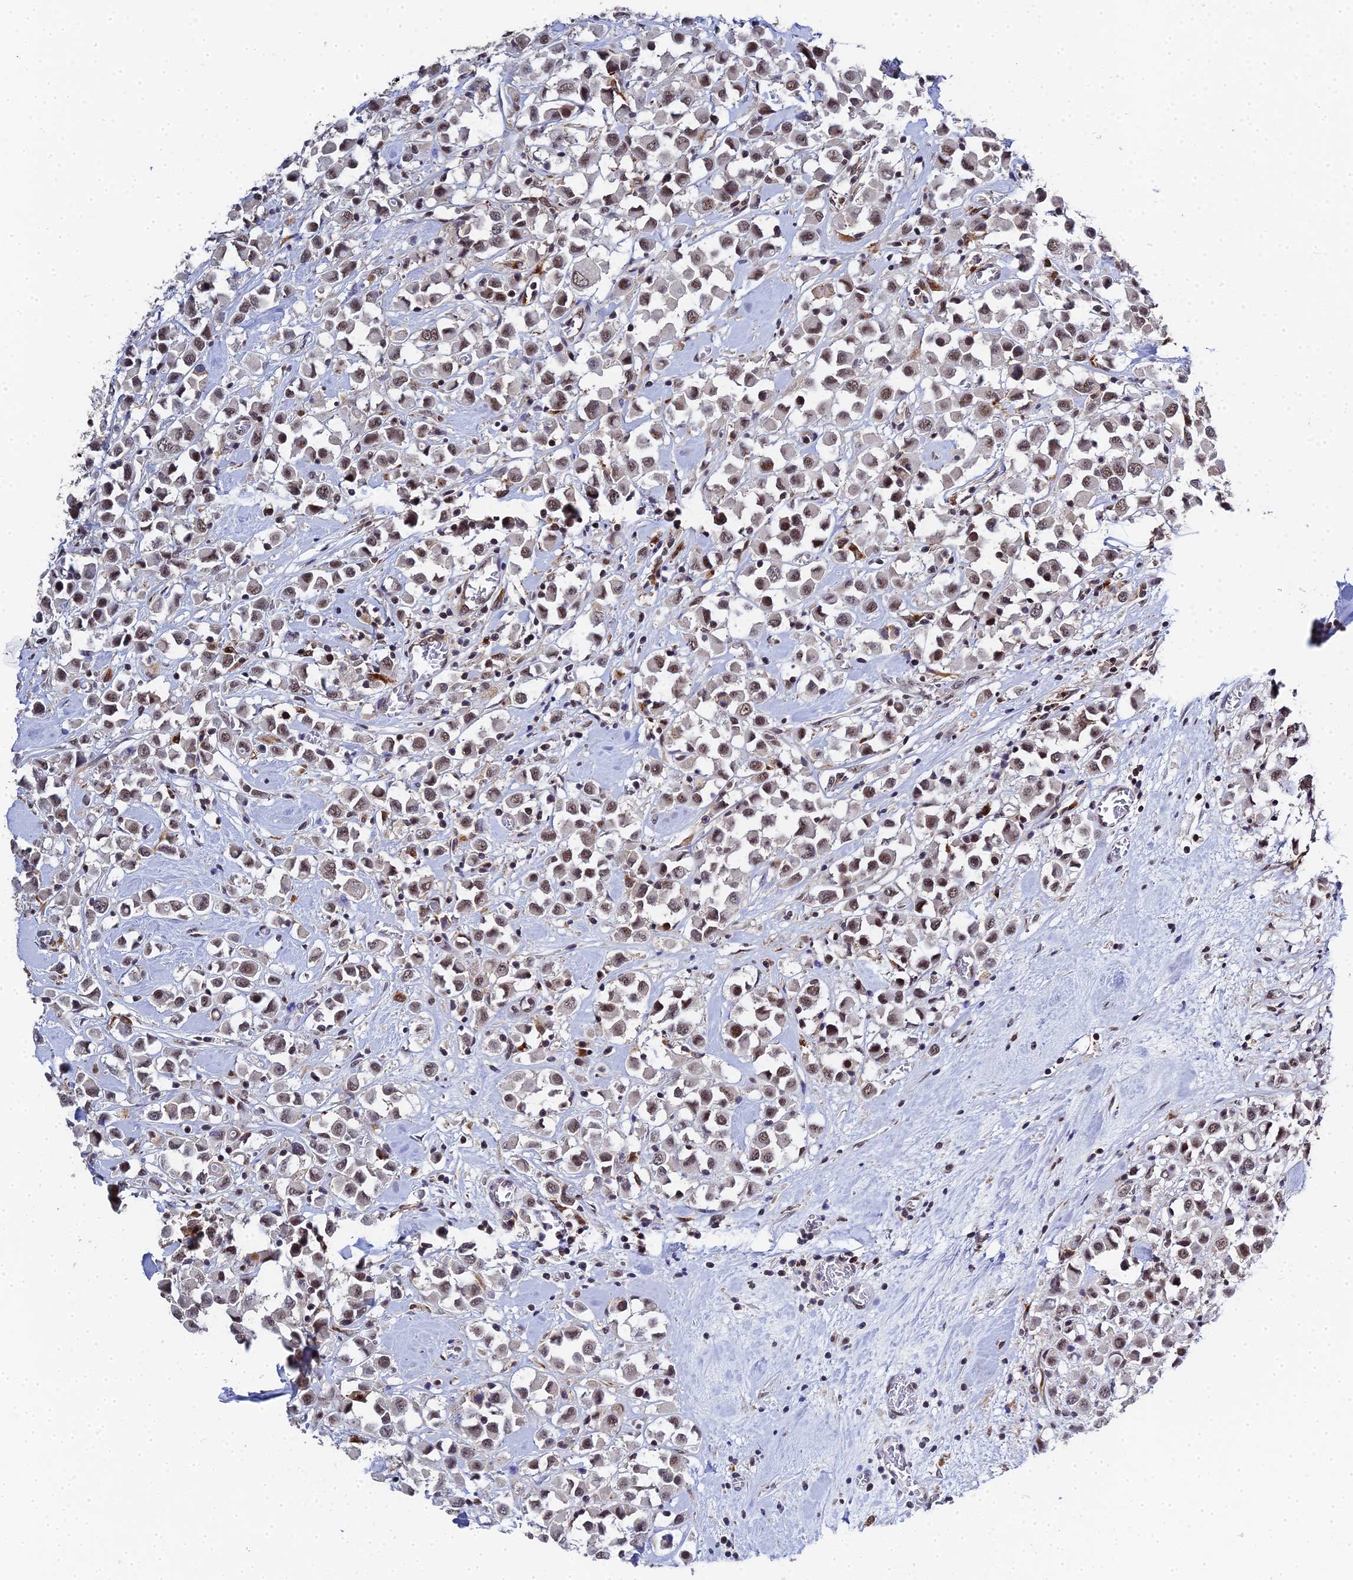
{"staining": {"intensity": "moderate", "quantity": ">75%", "location": "nuclear"}, "tissue": "breast cancer", "cell_type": "Tumor cells", "image_type": "cancer", "snomed": [{"axis": "morphology", "description": "Duct carcinoma"}, {"axis": "topography", "description": "Breast"}], "caption": "Immunohistochemistry micrograph of intraductal carcinoma (breast) stained for a protein (brown), which reveals medium levels of moderate nuclear expression in about >75% of tumor cells.", "gene": "MAGOHB", "patient": {"sex": "female", "age": 61}}